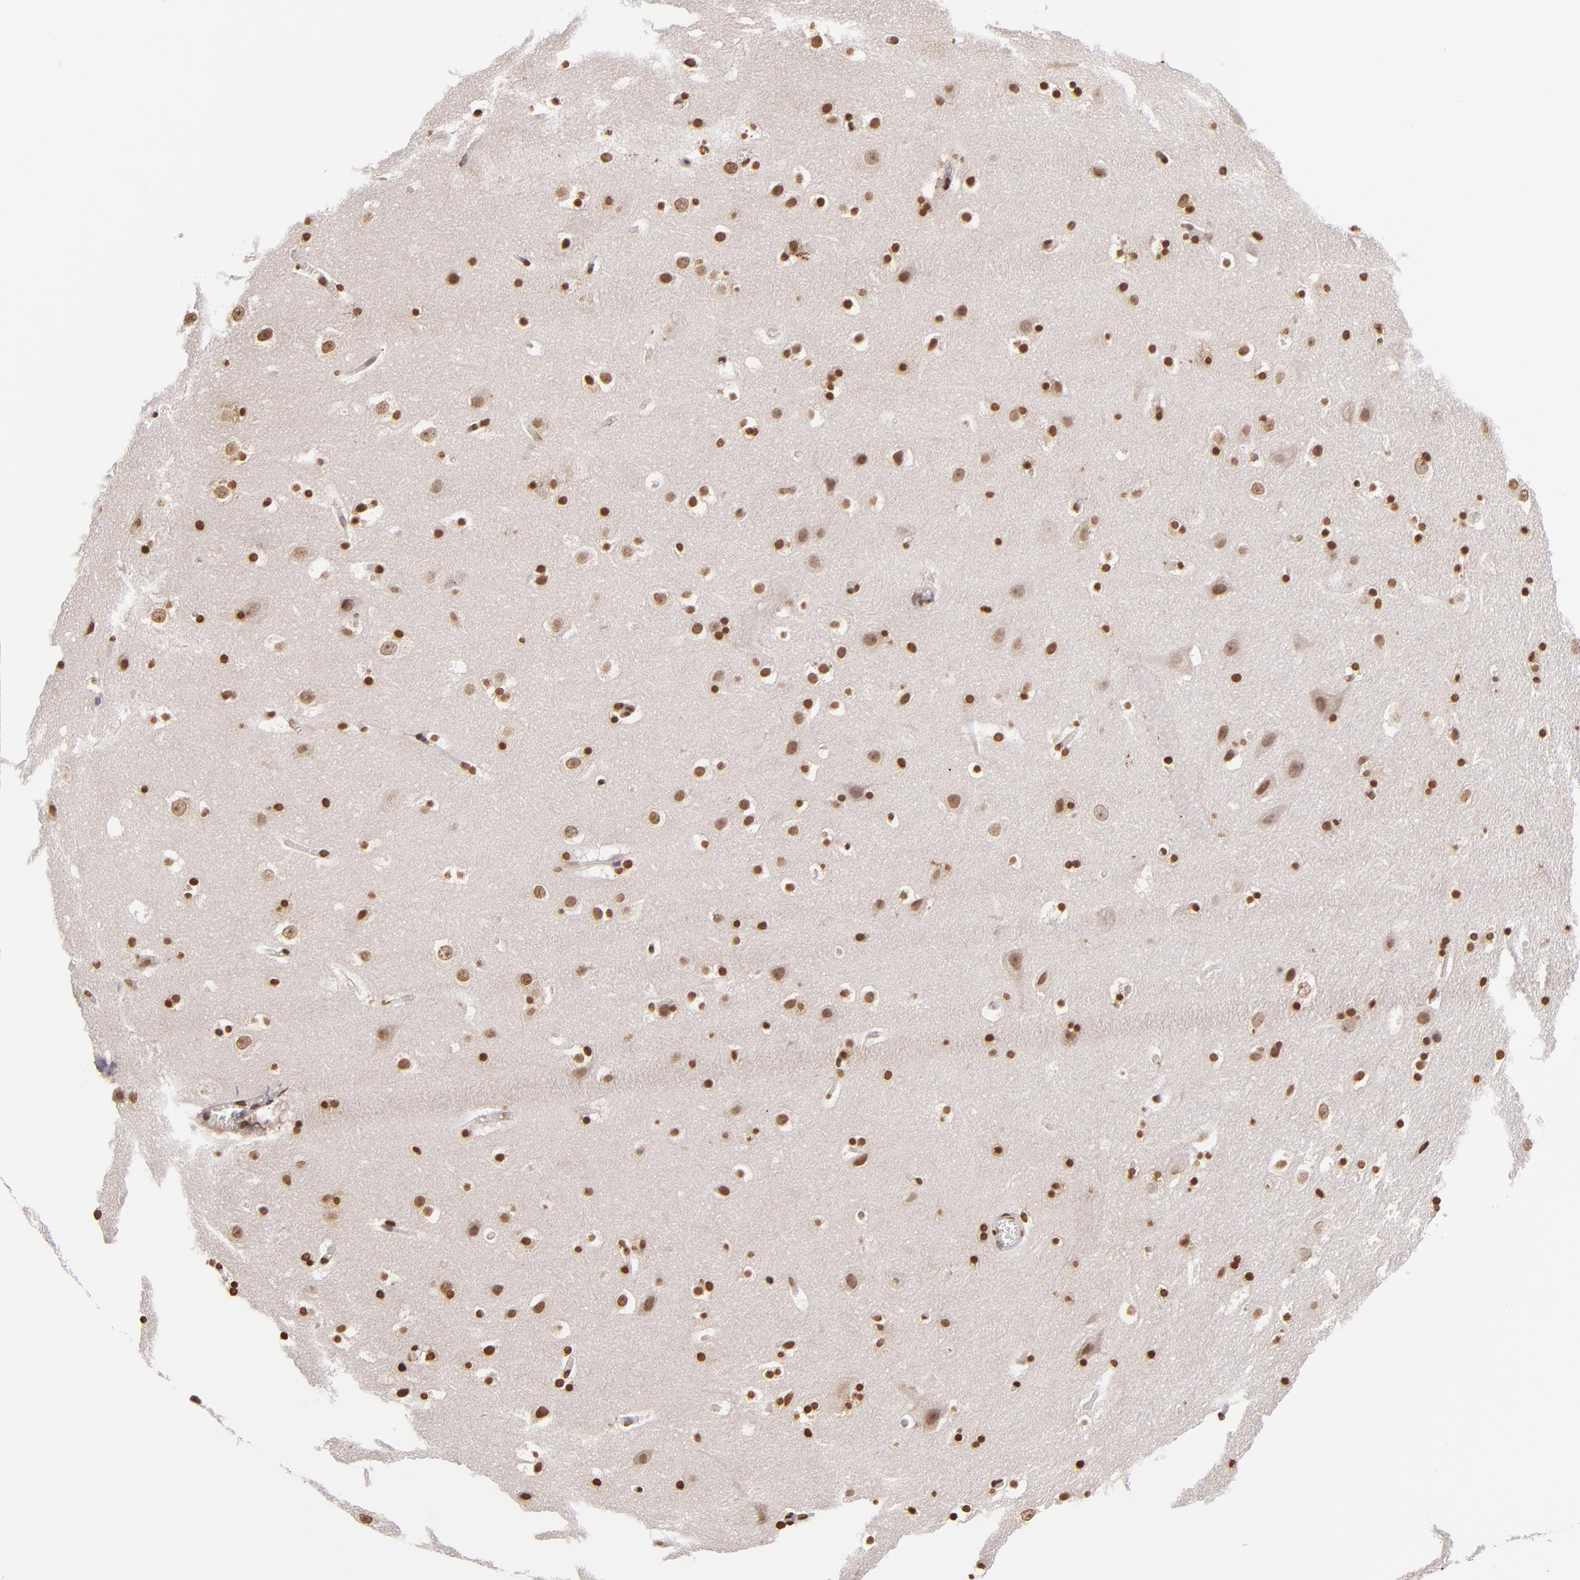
{"staining": {"intensity": "strong", "quantity": ">75%", "location": "nuclear"}, "tissue": "hippocampus", "cell_type": "Glial cells", "image_type": "normal", "snomed": [{"axis": "morphology", "description": "Normal tissue, NOS"}, {"axis": "topography", "description": "Hippocampus"}], "caption": "About >75% of glial cells in normal hippocampus reveal strong nuclear protein staining as visualized by brown immunohistochemical staining.", "gene": "LBX1", "patient": {"sex": "male", "age": 45}}